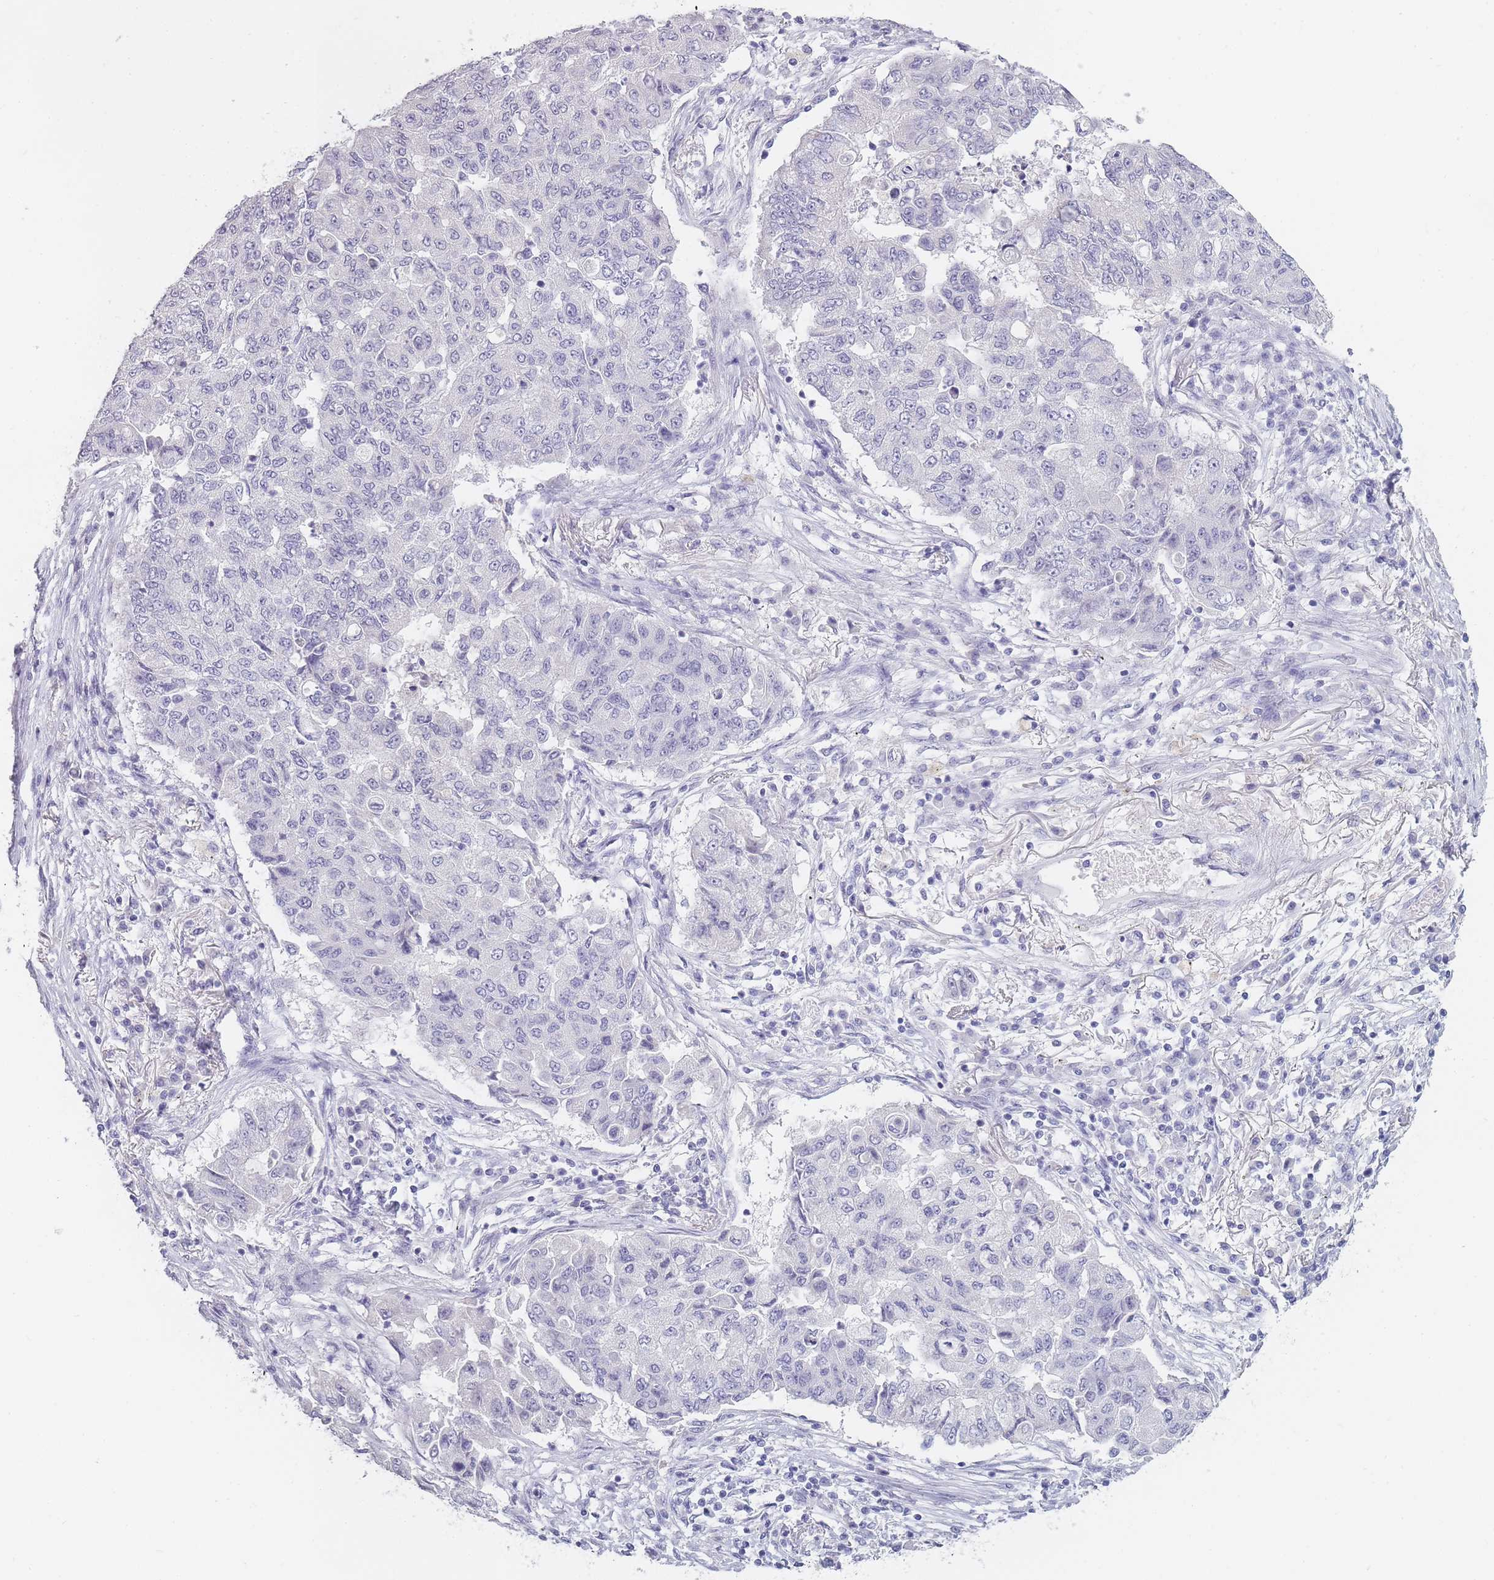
{"staining": {"intensity": "negative", "quantity": "none", "location": "none"}, "tissue": "lung cancer", "cell_type": "Tumor cells", "image_type": "cancer", "snomed": [{"axis": "morphology", "description": "Squamous cell carcinoma, NOS"}, {"axis": "topography", "description": "Lung"}], "caption": "This image is of lung cancer stained with immunohistochemistry to label a protein in brown with the nuclei are counter-stained blue. There is no staining in tumor cells.", "gene": "INS", "patient": {"sex": "male", "age": 74}}